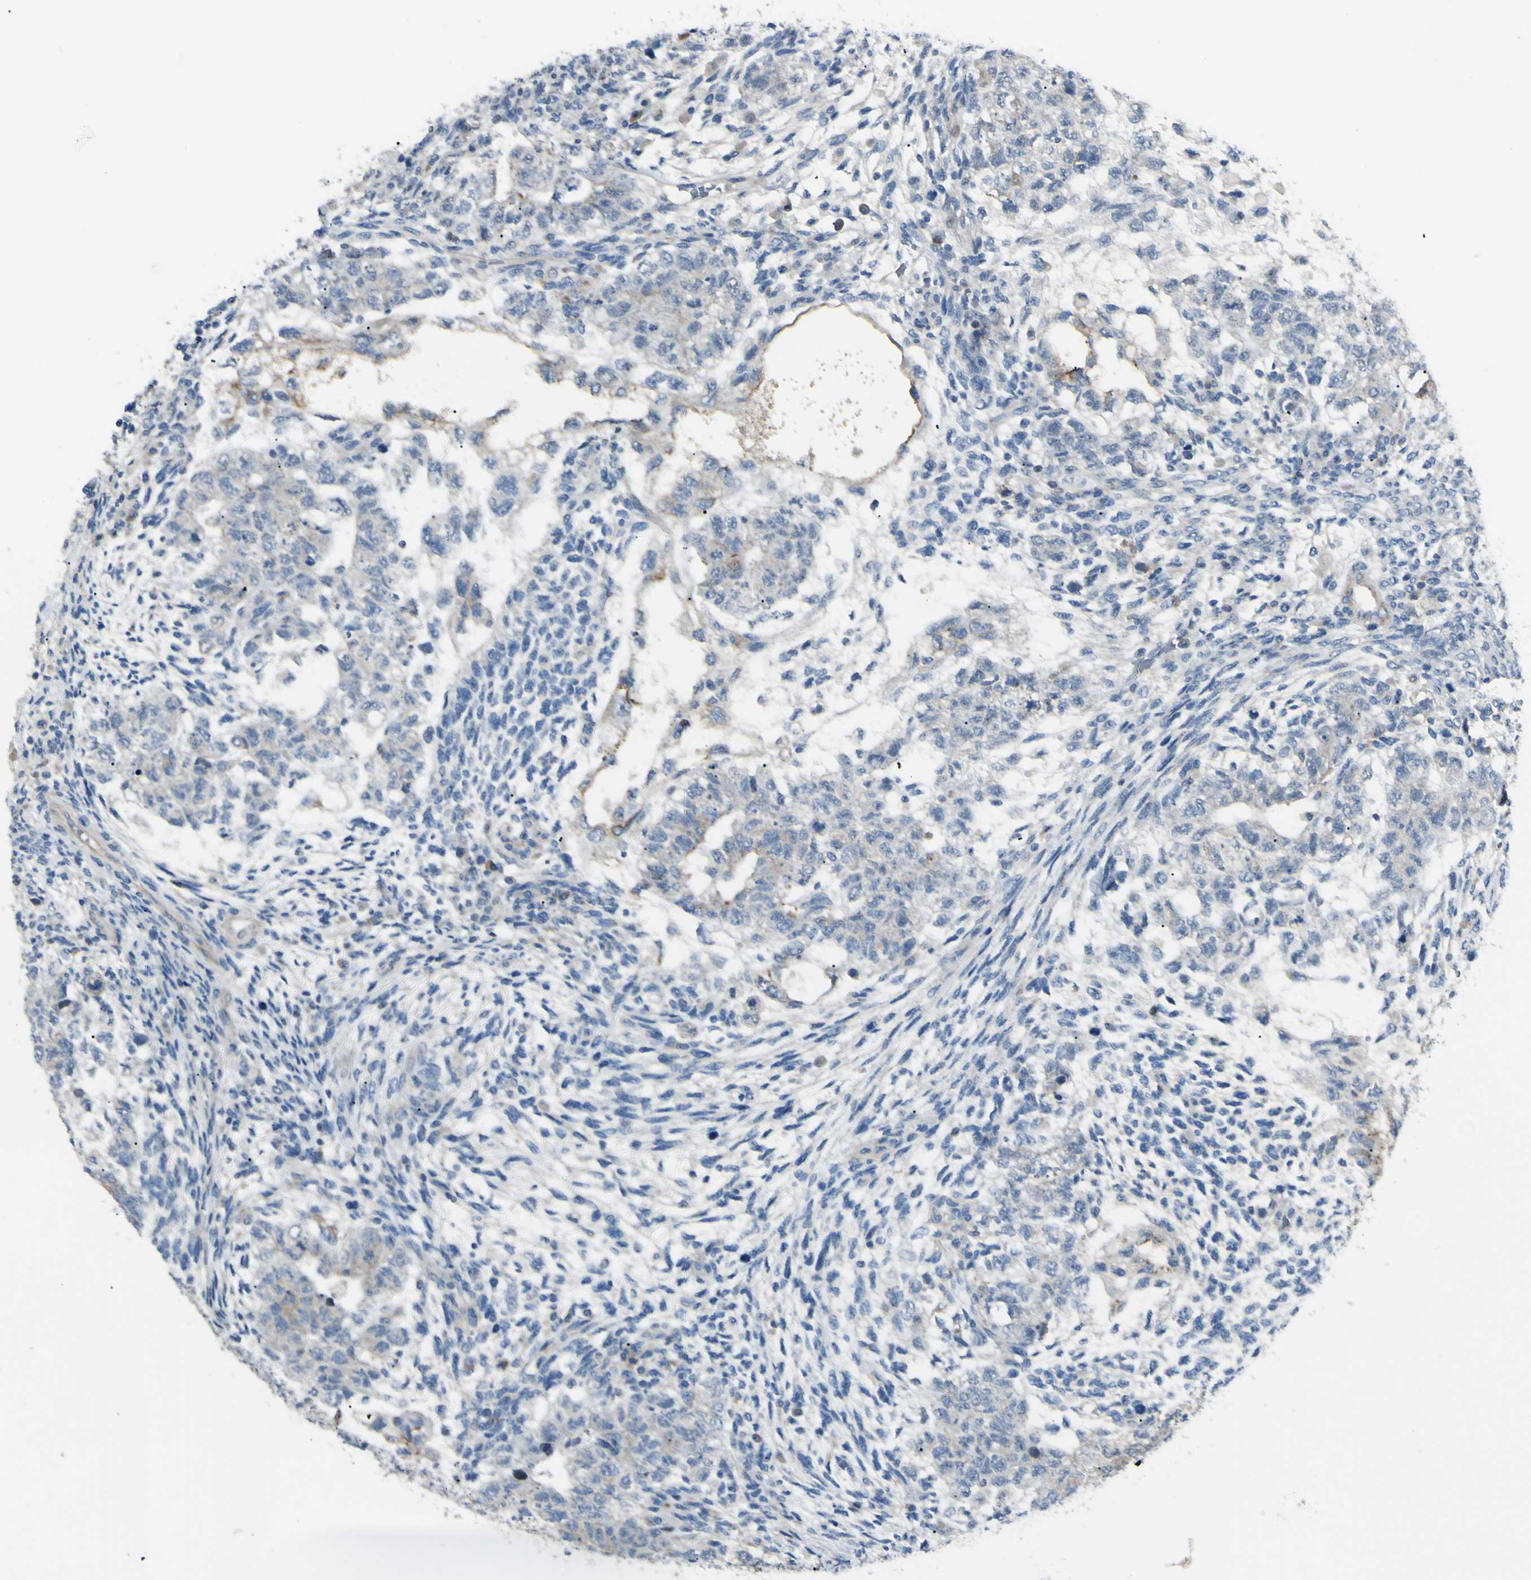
{"staining": {"intensity": "negative", "quantity": "none", "location": "none"}, "tissue": "testis cancer", "cell_type": "Tumor cells", "image_type": "cancer", "snomed": [{"axis": "morphology", "description": "Normal tissue, NOS"}, {"axis": "morphology", "description": "Carcinoma, Embryonal, NOS"}, {"axis": "topography", "description": "Testis"}], "caption": "High magnification brightfield microscopy of testis cancer (embryonal carcinoma) stained with DAB (brown) and counterstained with hematoxylin (blue): tumor cells show no significant positivity. The staining is performed using DAB (3,3'-diaminobenzidine) brown chromogen with nuclei counter-stained in using hematoxylin.", "gene": "LMTK2", "patient": {"sex": "male", "age": 36}}